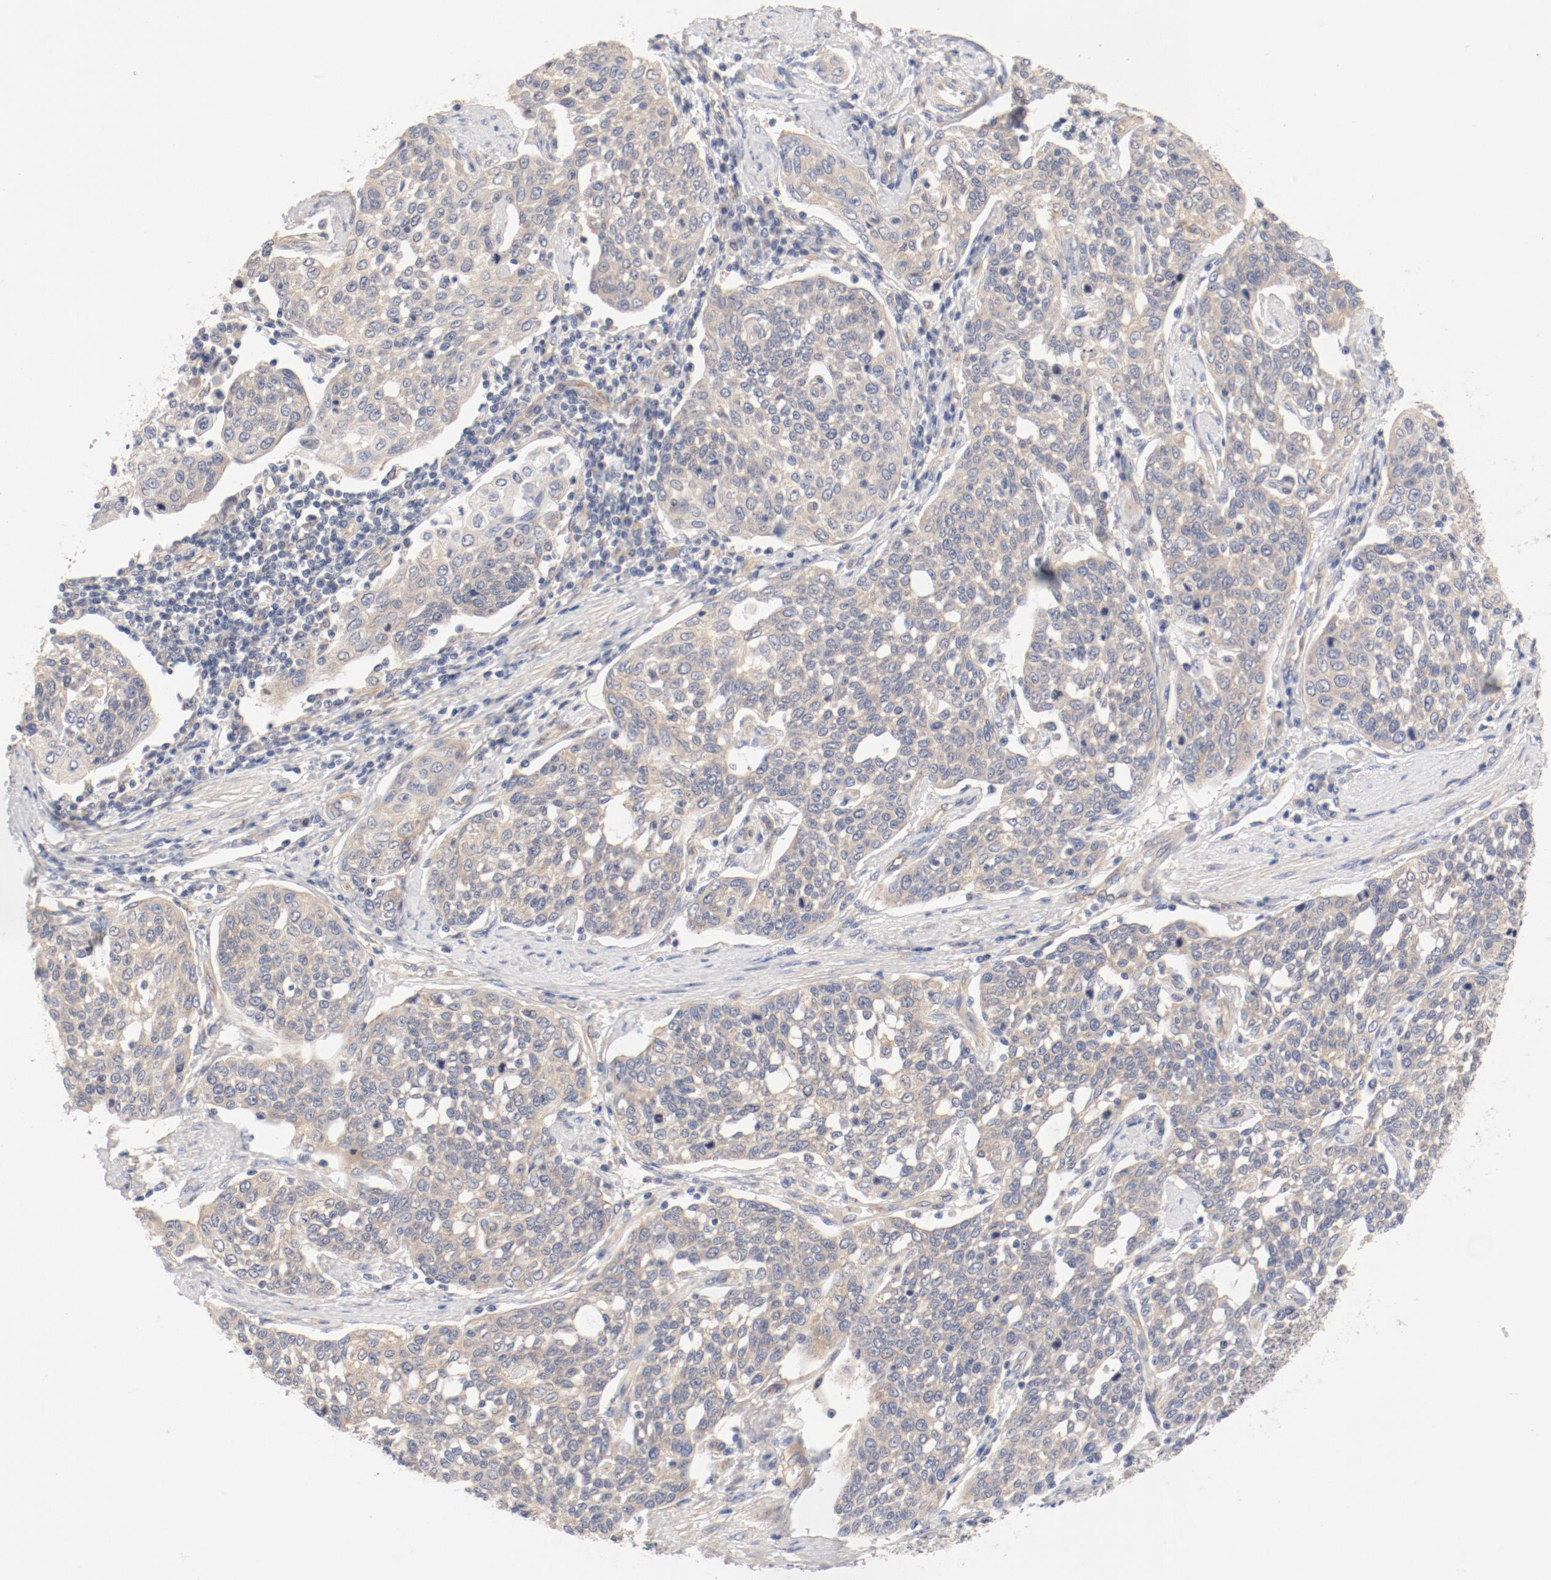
{"staining": {"intensity": "weak", "quantity": "25%-75%", "location": "cytoplasmic/membranous"}, "tissue": "cervical cancer", "cell_type": "Tumor cells", "image_type": "cancer", "snomed": [{"axis": "morphology", "description": "Squamous cell carcinoma, NOS"}, {"axis": "topography", "description": "Cervix"}], "caption": "Tumor cells exhibit low levels of weak cytoplasmic/membranous expression in about 25%-75% of cells in cervical cancer. (DAB IHC with brightfield microscopy, high magnification).", "gene": "DYNC1H1", "patient": {"sex": "female", "age": 34}}